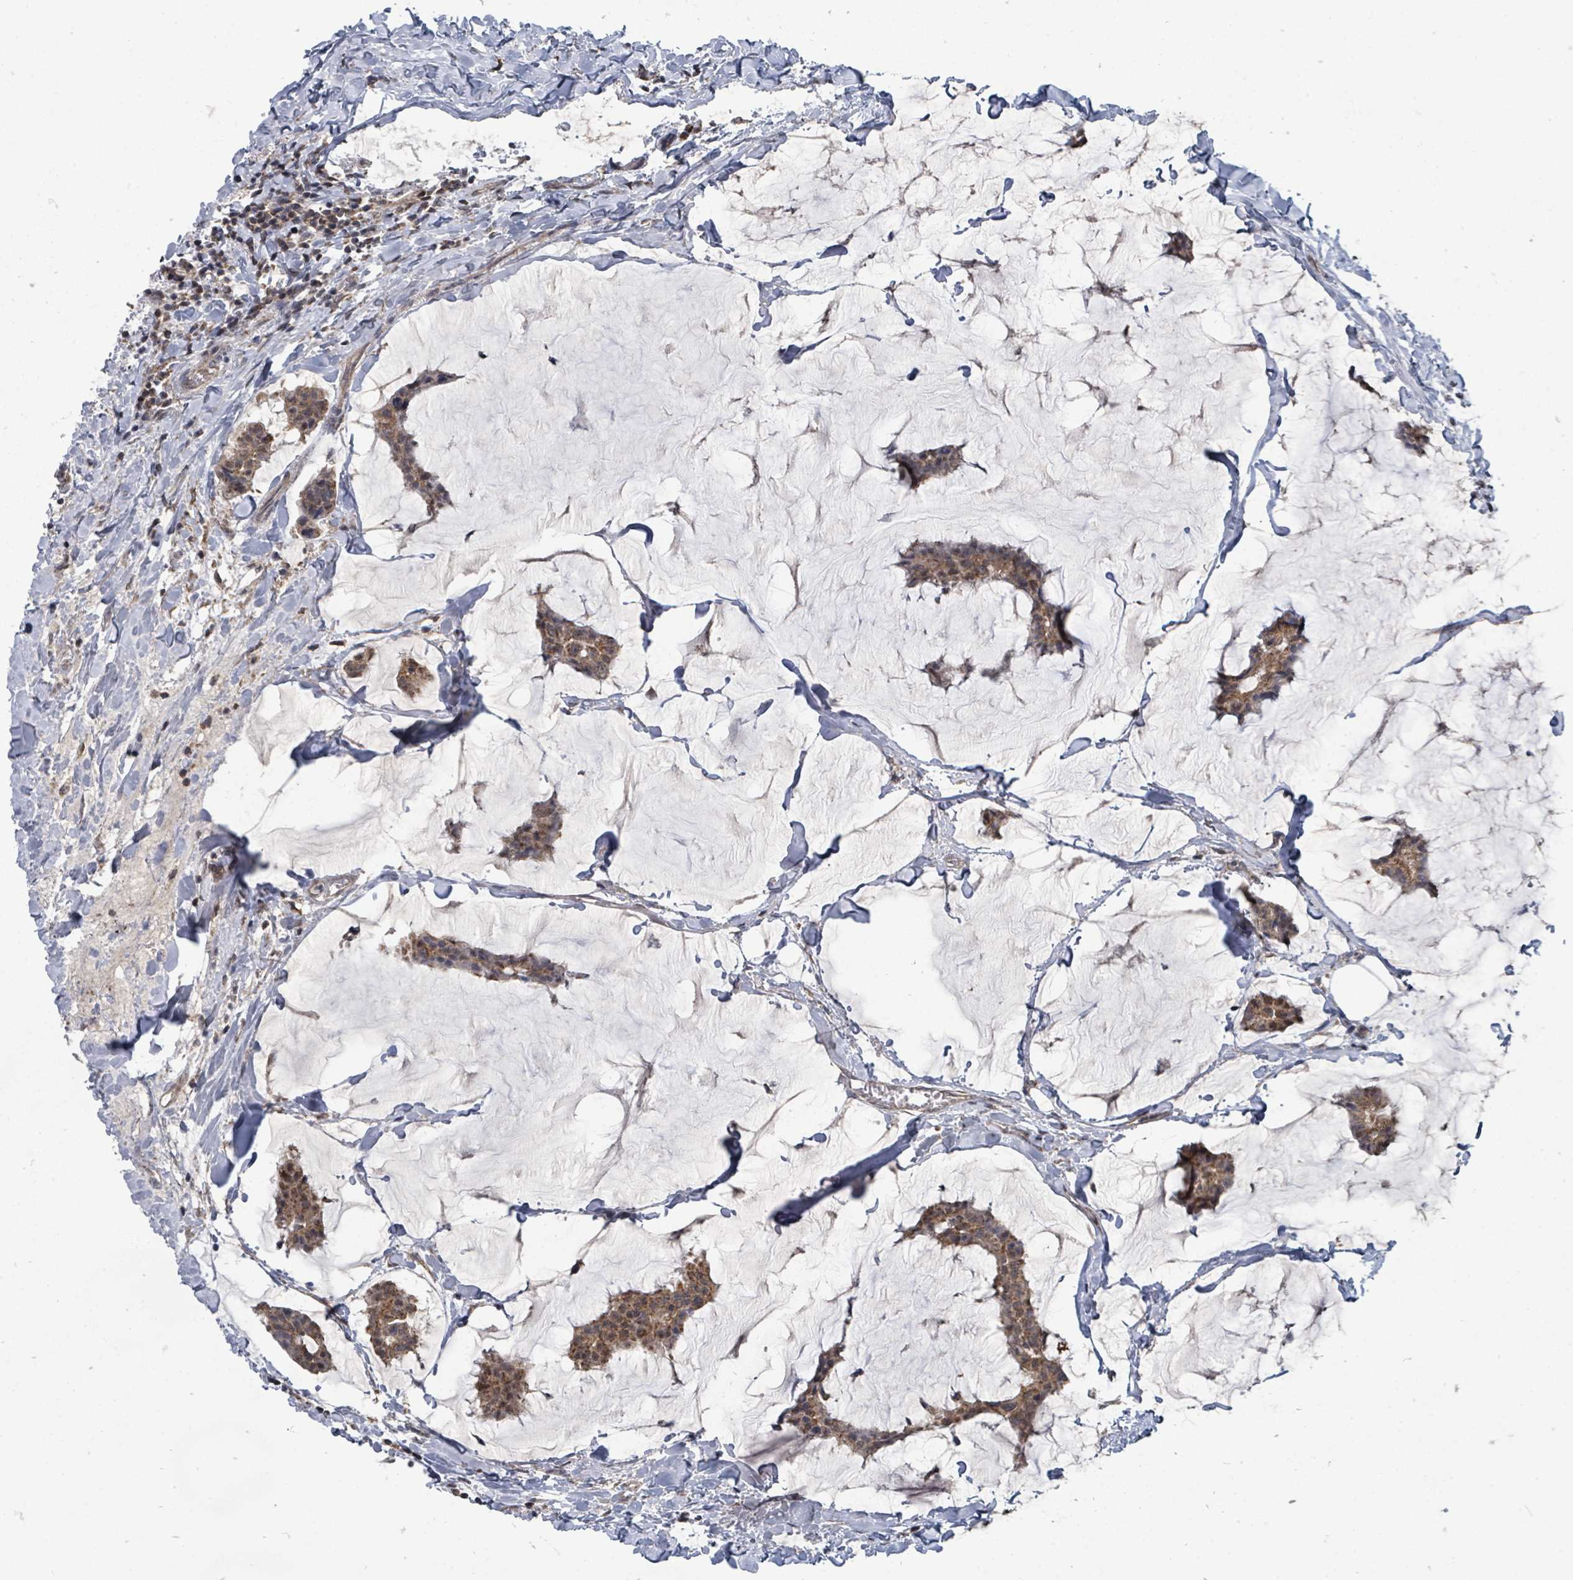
{"staining": {"intensity": "moderate", "quantity": ">75%", "location": "cytoplasmic/membranous"}, "tissue": "breast cancer", "cell_type": "Tumor cells", "image_type": "cancer", "snomed": [{"axis": "morphology", "description": "Duct carcinoma"}, {"axis": "topography", "description": "Breast"}], "caption": "A medium amount of moderate cytoplasmic/membranous staining is identified in approximately >75% of tumor cells in infiltrating ductal carcinoma (breast) tissue.", "gene": "MAGOHB", "patient": {"sex": "female", "age": 93}}